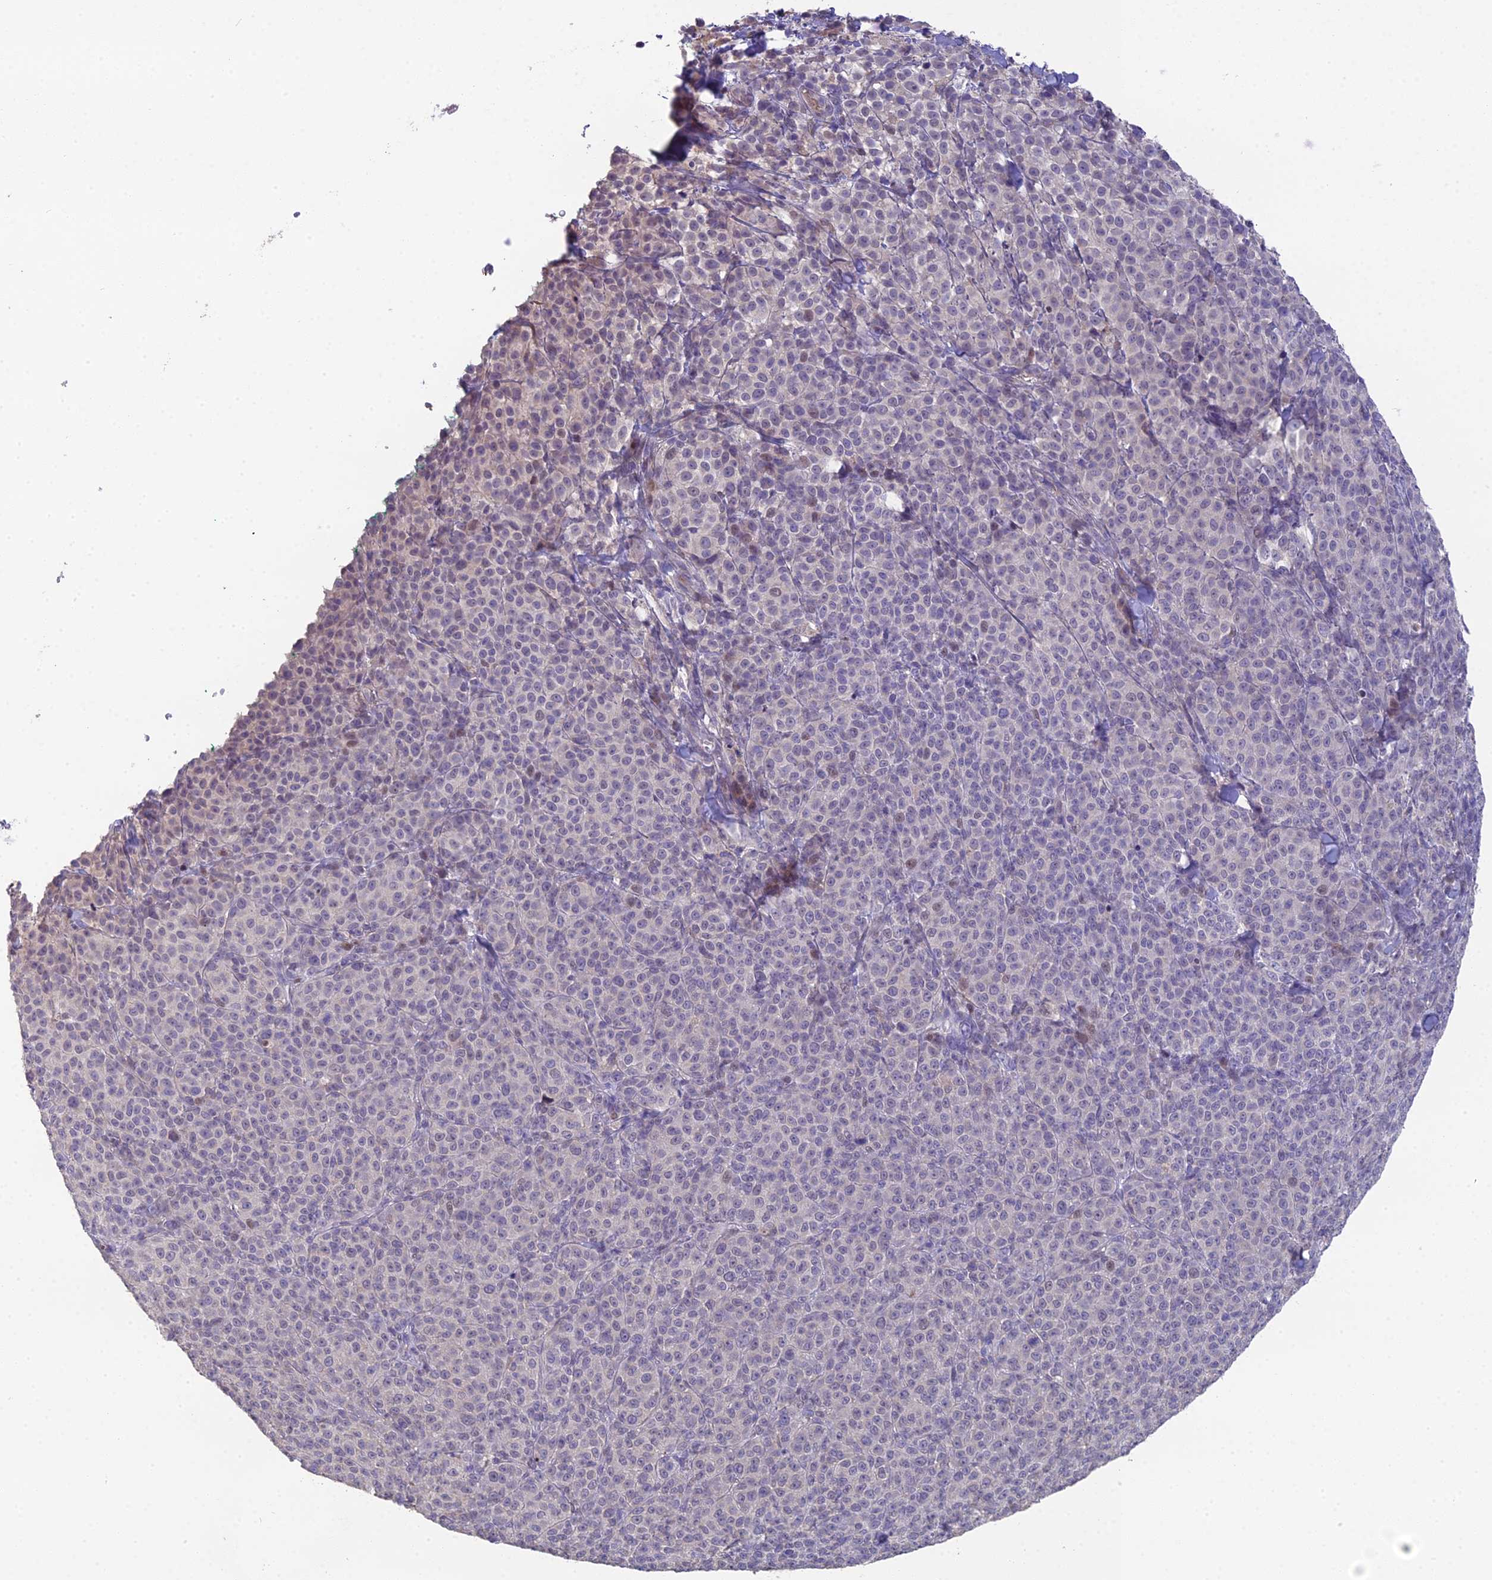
{"staining": {"intensity": "negative", "quantity": "none", "location": "none"}, "tissue": "melanoma", "cell_type": "Tumor cells", "image_type": "cancer", "snomed": [{"axis": "morphology", "description": "Normal tissue, NOS"}, {"axis": "morphology", "description": "Malignant melanoma, NOS"}, {"axis": "topography", "description": "Skin"}], "caption": "Melanoma was stained to show a protein in brown. There is no significant positivity in tumor cells. The staining was performed using DAB to visualize the protein expression in brown, while the nuclei were stained in blue with hematoxylin (Magnification: 20x).", "gene": "PUS10", "patient": {"sex": "female", "age": 34}}